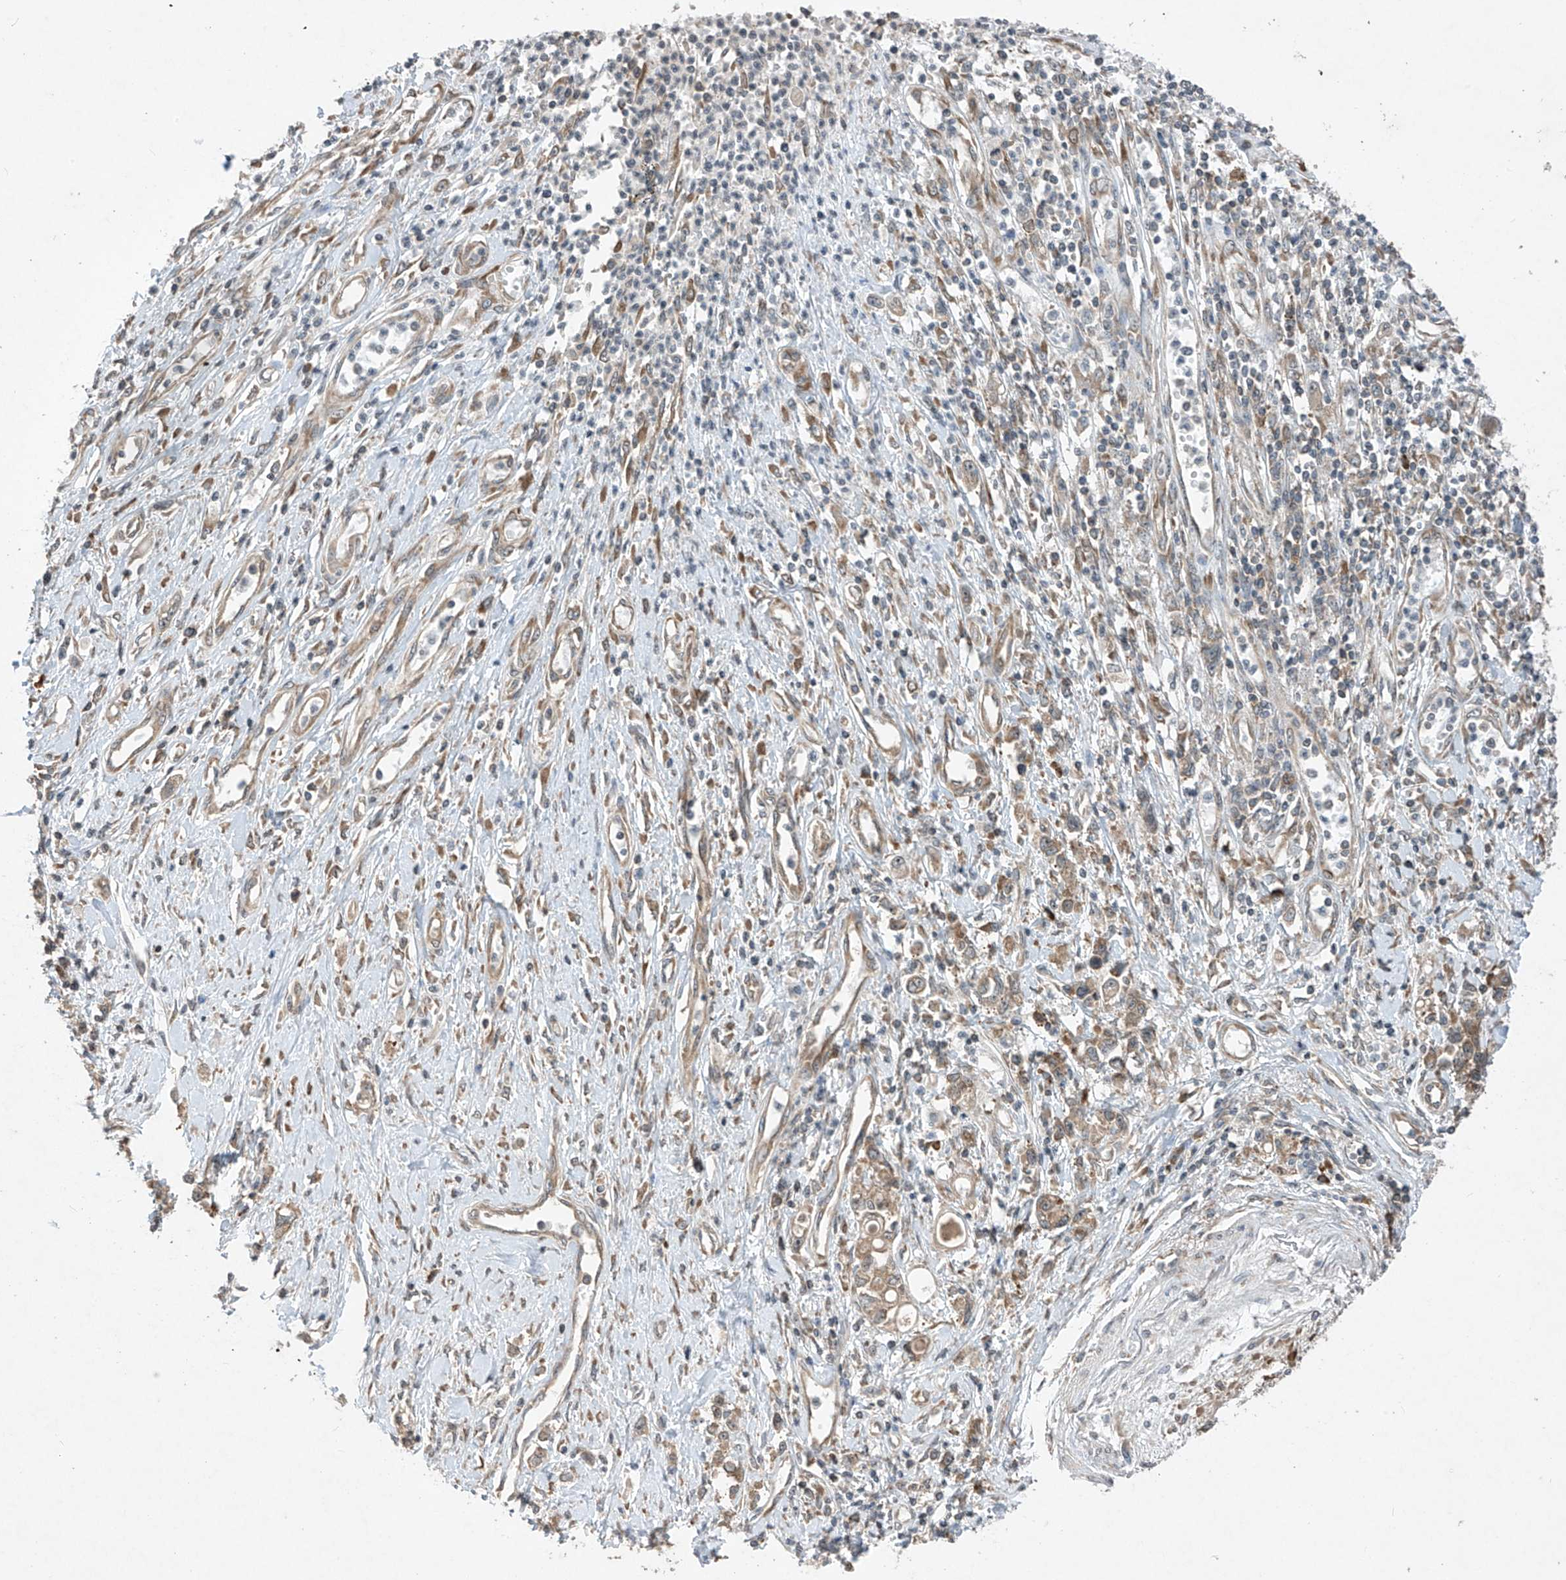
{"staining": {"intensity": "weak", "quantity": "25%-75%", "location": "cytoplasmic/membranous"}, "tissue": "stomach cancer", "cell_type": "Tumor cells", "image_type": "cancer", "snomed": [{"axis": "morphology", "description": "Adenocarcinoma, NOS"}, {"axis": "topography", "description": "Stomach"}], "caption": "High-power microscopy captured an IHC histopathology image of adenocarcinoma (stomach), revealing weak cytoplasmic/membranous staining in approximately 25%-75% of tumor cells.", "gene": "RPL34", "patient": {"sex": "female", "age": 76}}